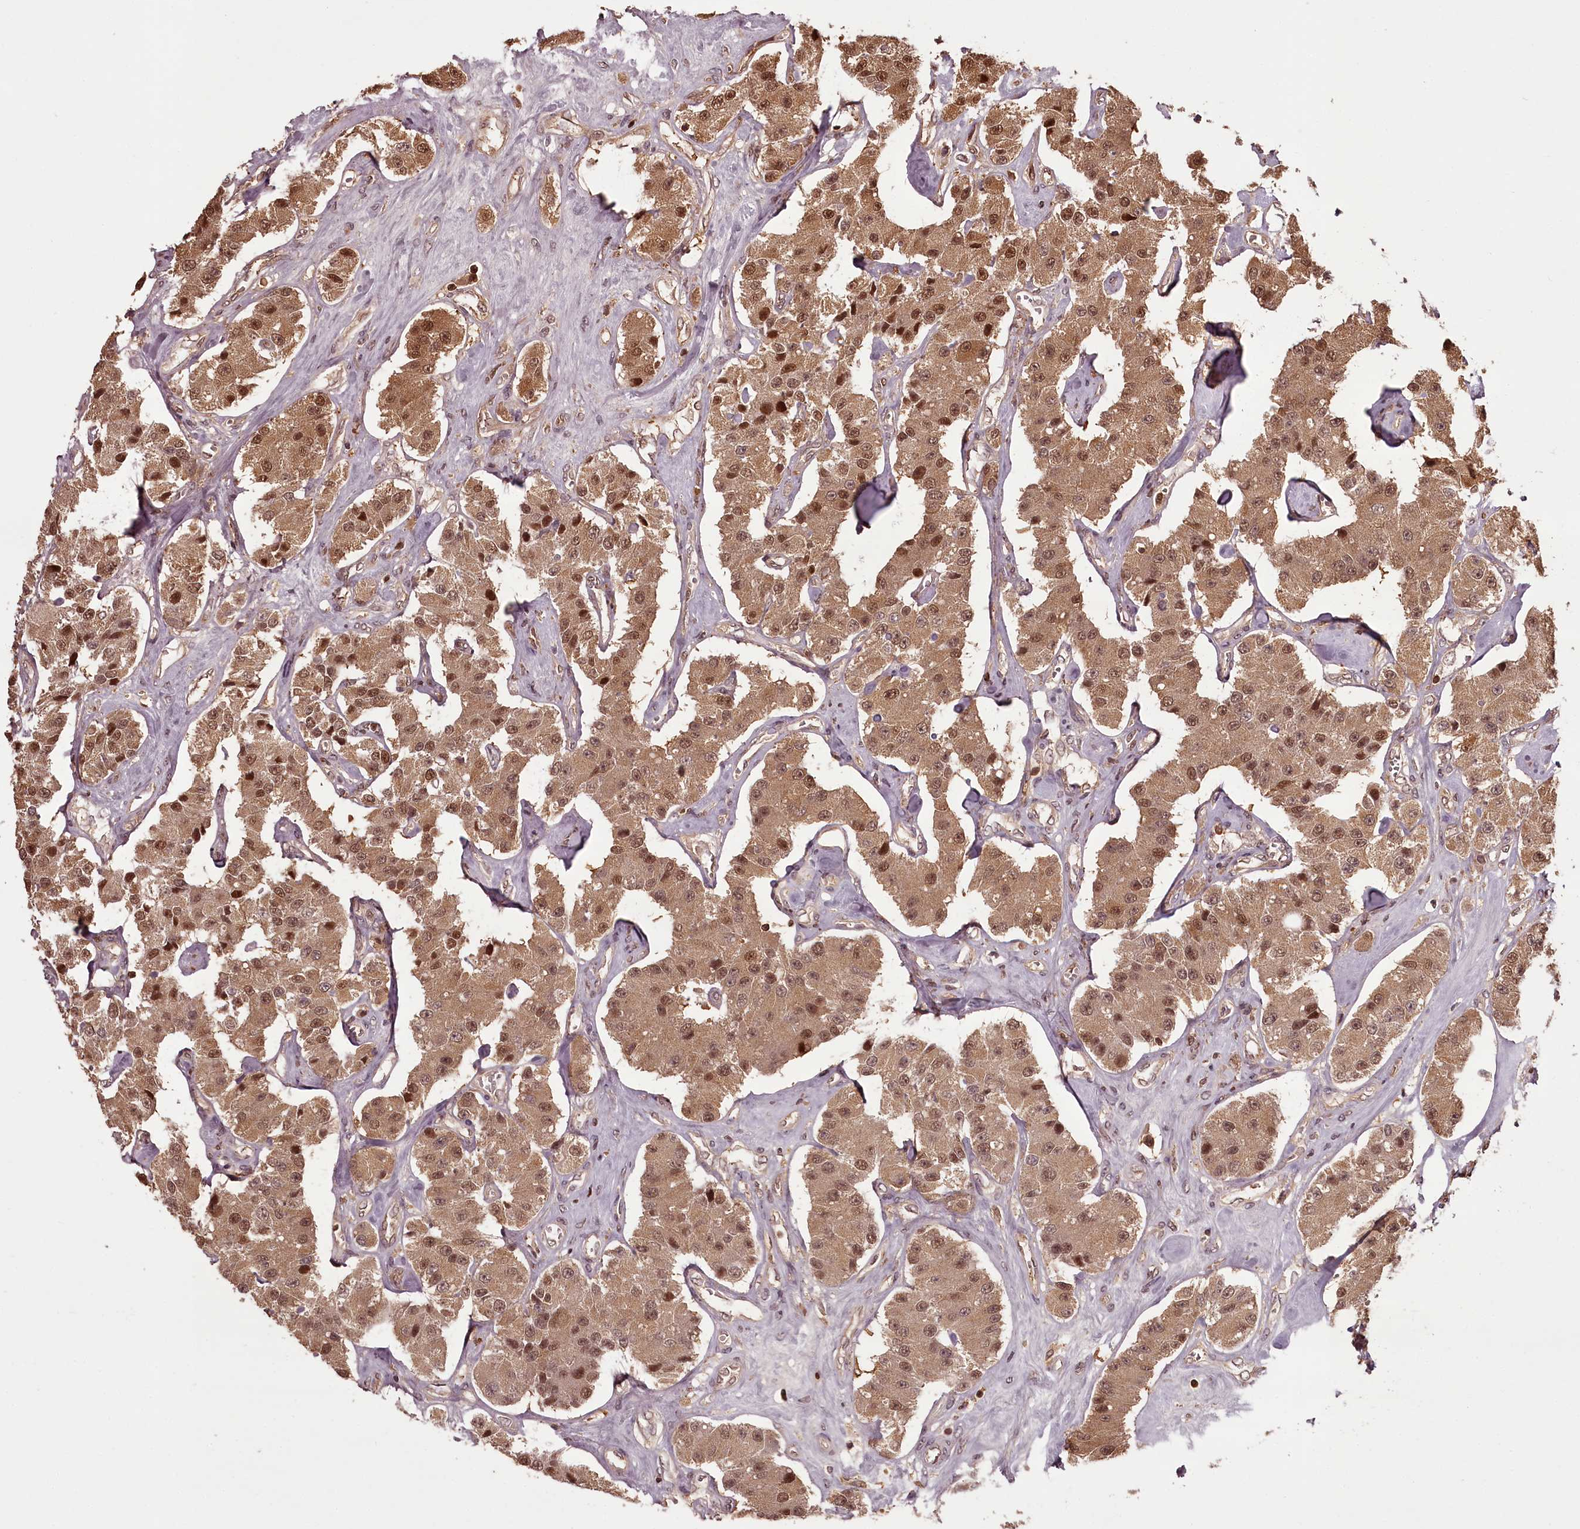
{"staining": {"intensity": "moderate", "quantity": ">75%", "location": "cytoplasmic/membranous,nuclear"}, "tissue": "carcinoid", "cell_type": "Tumor cells", "image_type": "cancer", "snomed": [{"axis": "morphology", "description": "Carcinoid, malignant, NOS"}, {"axis": "topography", "description": "Pancreas"}], "caption": "There is medium levels of moderate cytoplasmic/membranous and nuclear expression in tumor cells of carcinoid, as demonstrated by immunohistochemical staining (brown color).", "gene": "NPRL2", "patient": {"sex": "male", "age": 41}}